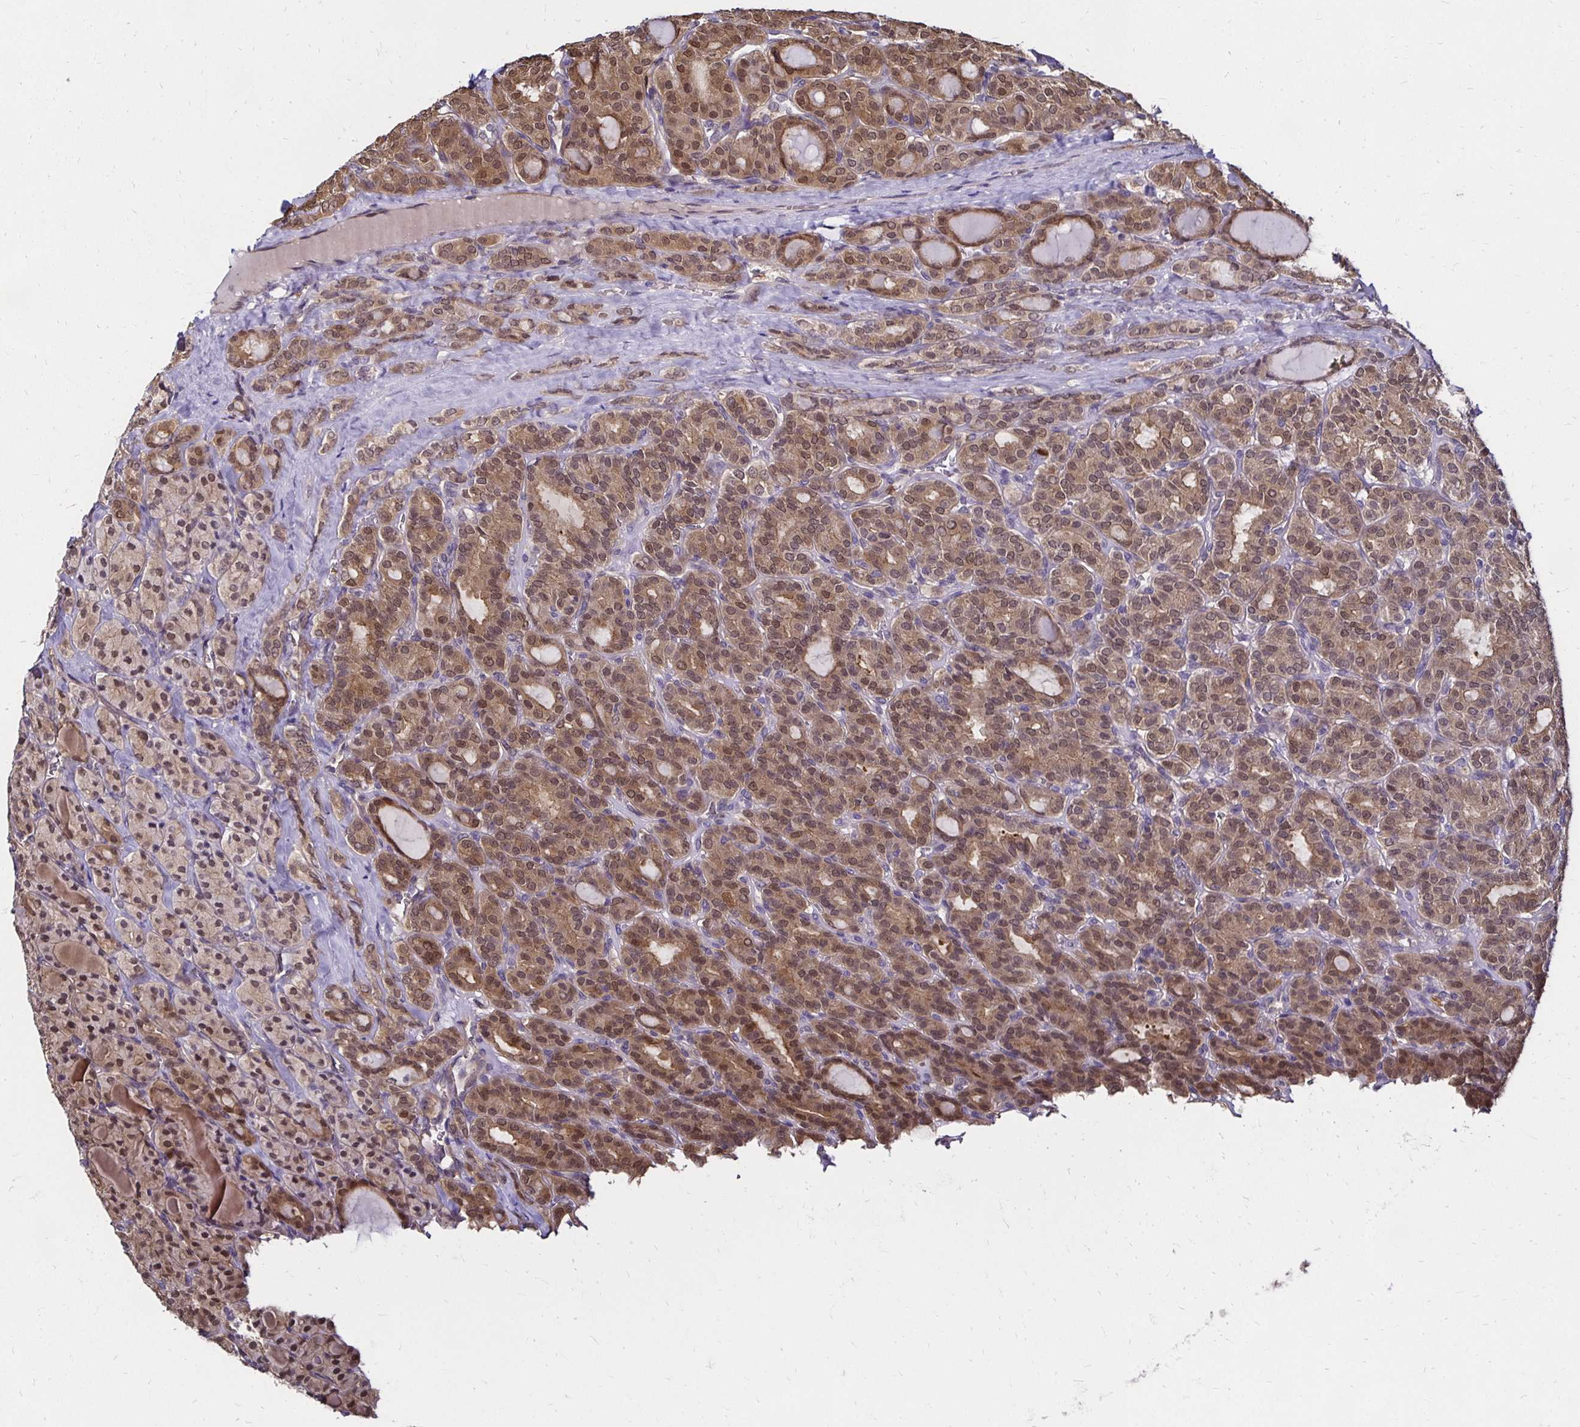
{"staining": {"intensity": "moderate", "quantity": ">75%", "location": "cytoplasmic/membranous,nuclear"}, "tissue": "thyroid cancer", "cell_type": "Tumor cells", "image_type": "cancer", "snomed": [{"axis": "morphology", "description": "Normal tissue, NOS"}, {"axis": "morphology", "description": "Follicular adenoma carcinoma, NOS"}, {"axis": "topography", "description": "Thyroid gland"}], "caption": "Protein expression analysis of thyroid follicular adenoma carcinoma displays moderate cytoplasmic/membranous and nuclear expression in approximately >75% of tumor cells.", "gene": "TXN", "patient": {"sex": "female", "age": 31}}